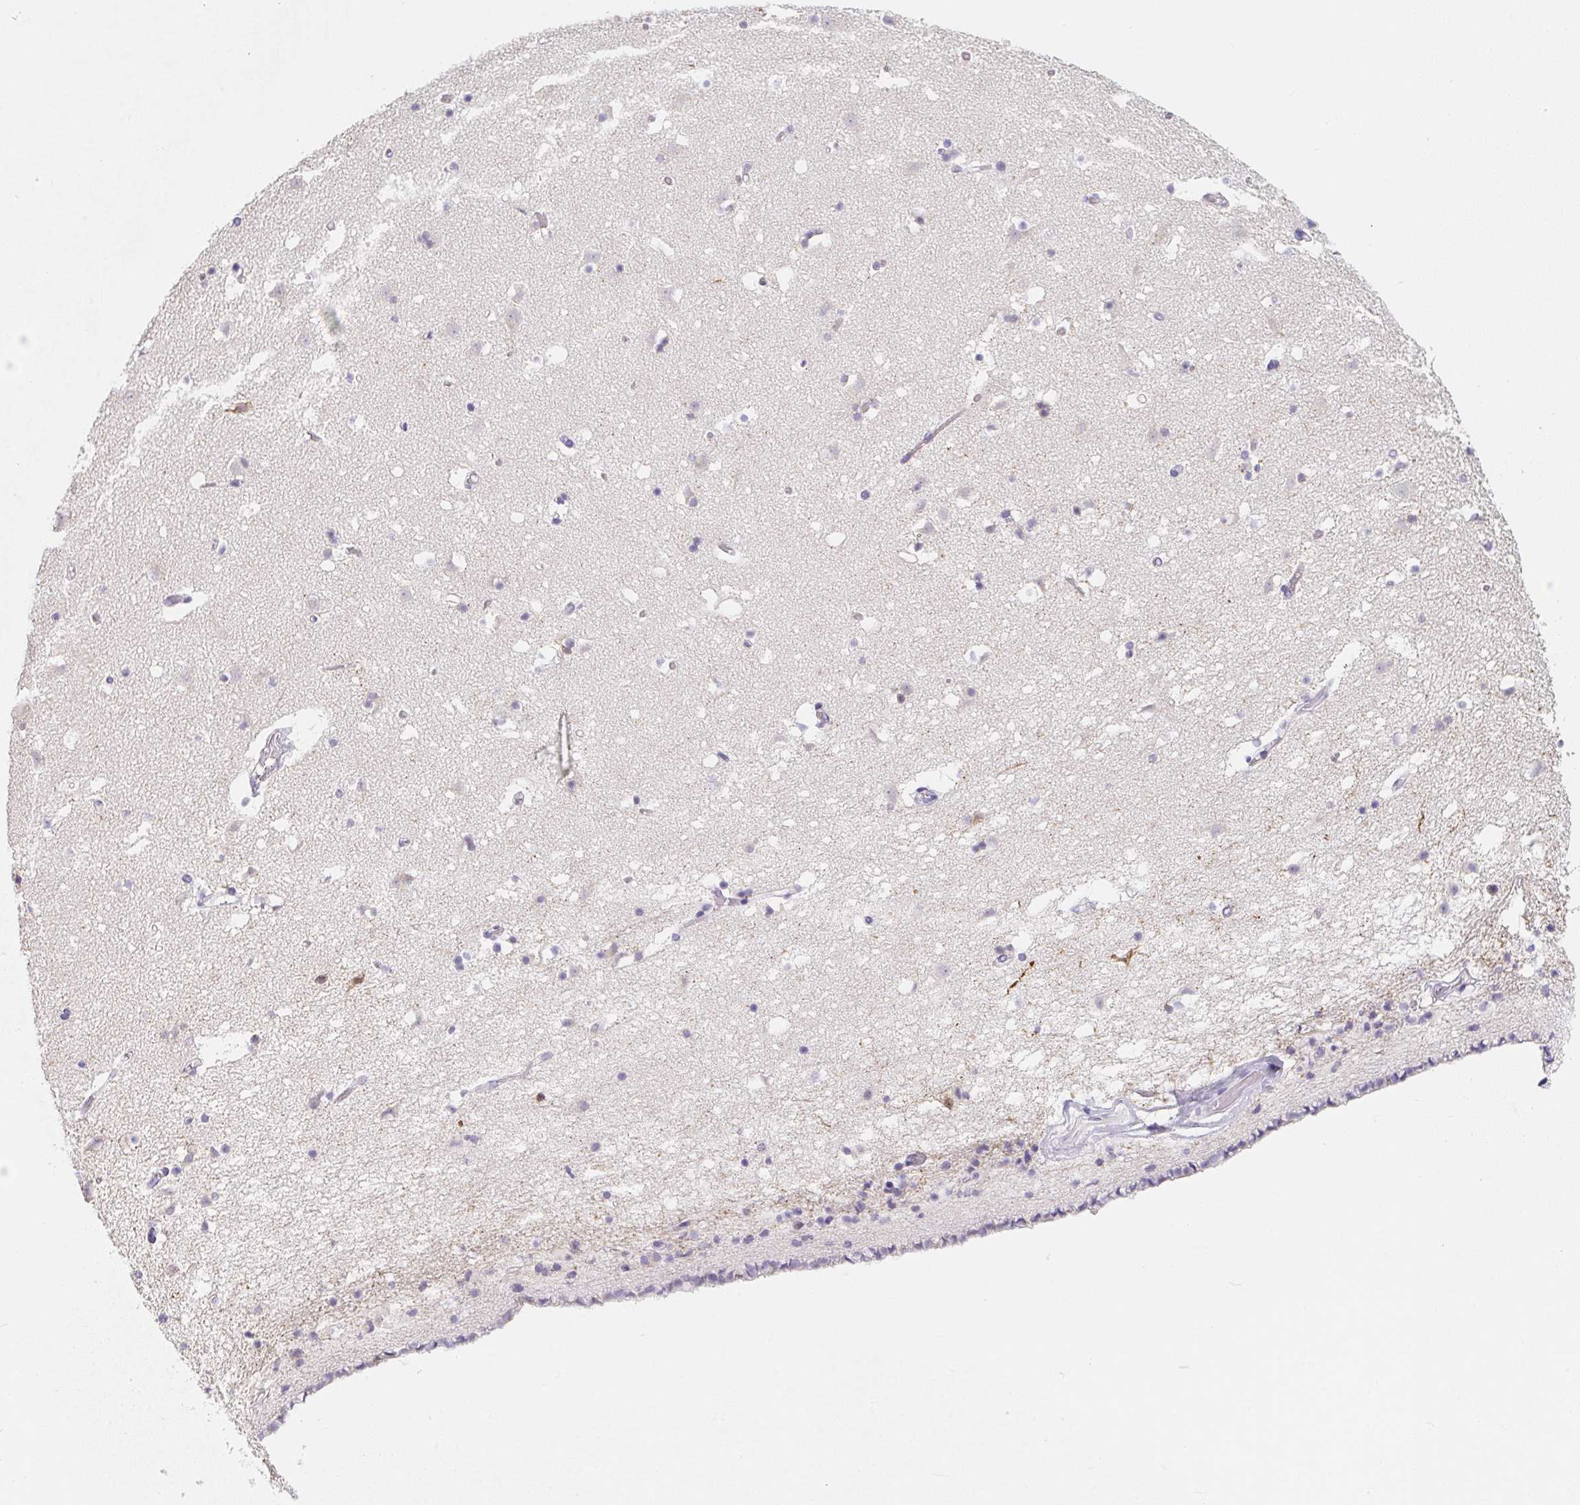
{"staining": {"intensity": "negative", "quantity": "none", "location": "none"}, "tissue": "caudate", "cell_type": "Glial cells", "image_type": "normal", "snomed": [{"axis": "morphology", "description": "Normal tissue, NOS"}, {"axis": "topography", "description": "Lateral ventricle wall"}], "caption": "There is no significant expression in glial cells of caudate. Nuclei are stained in blue.", "gene": "MAP1A", "patient": {"sex": "female", "age": 42}}